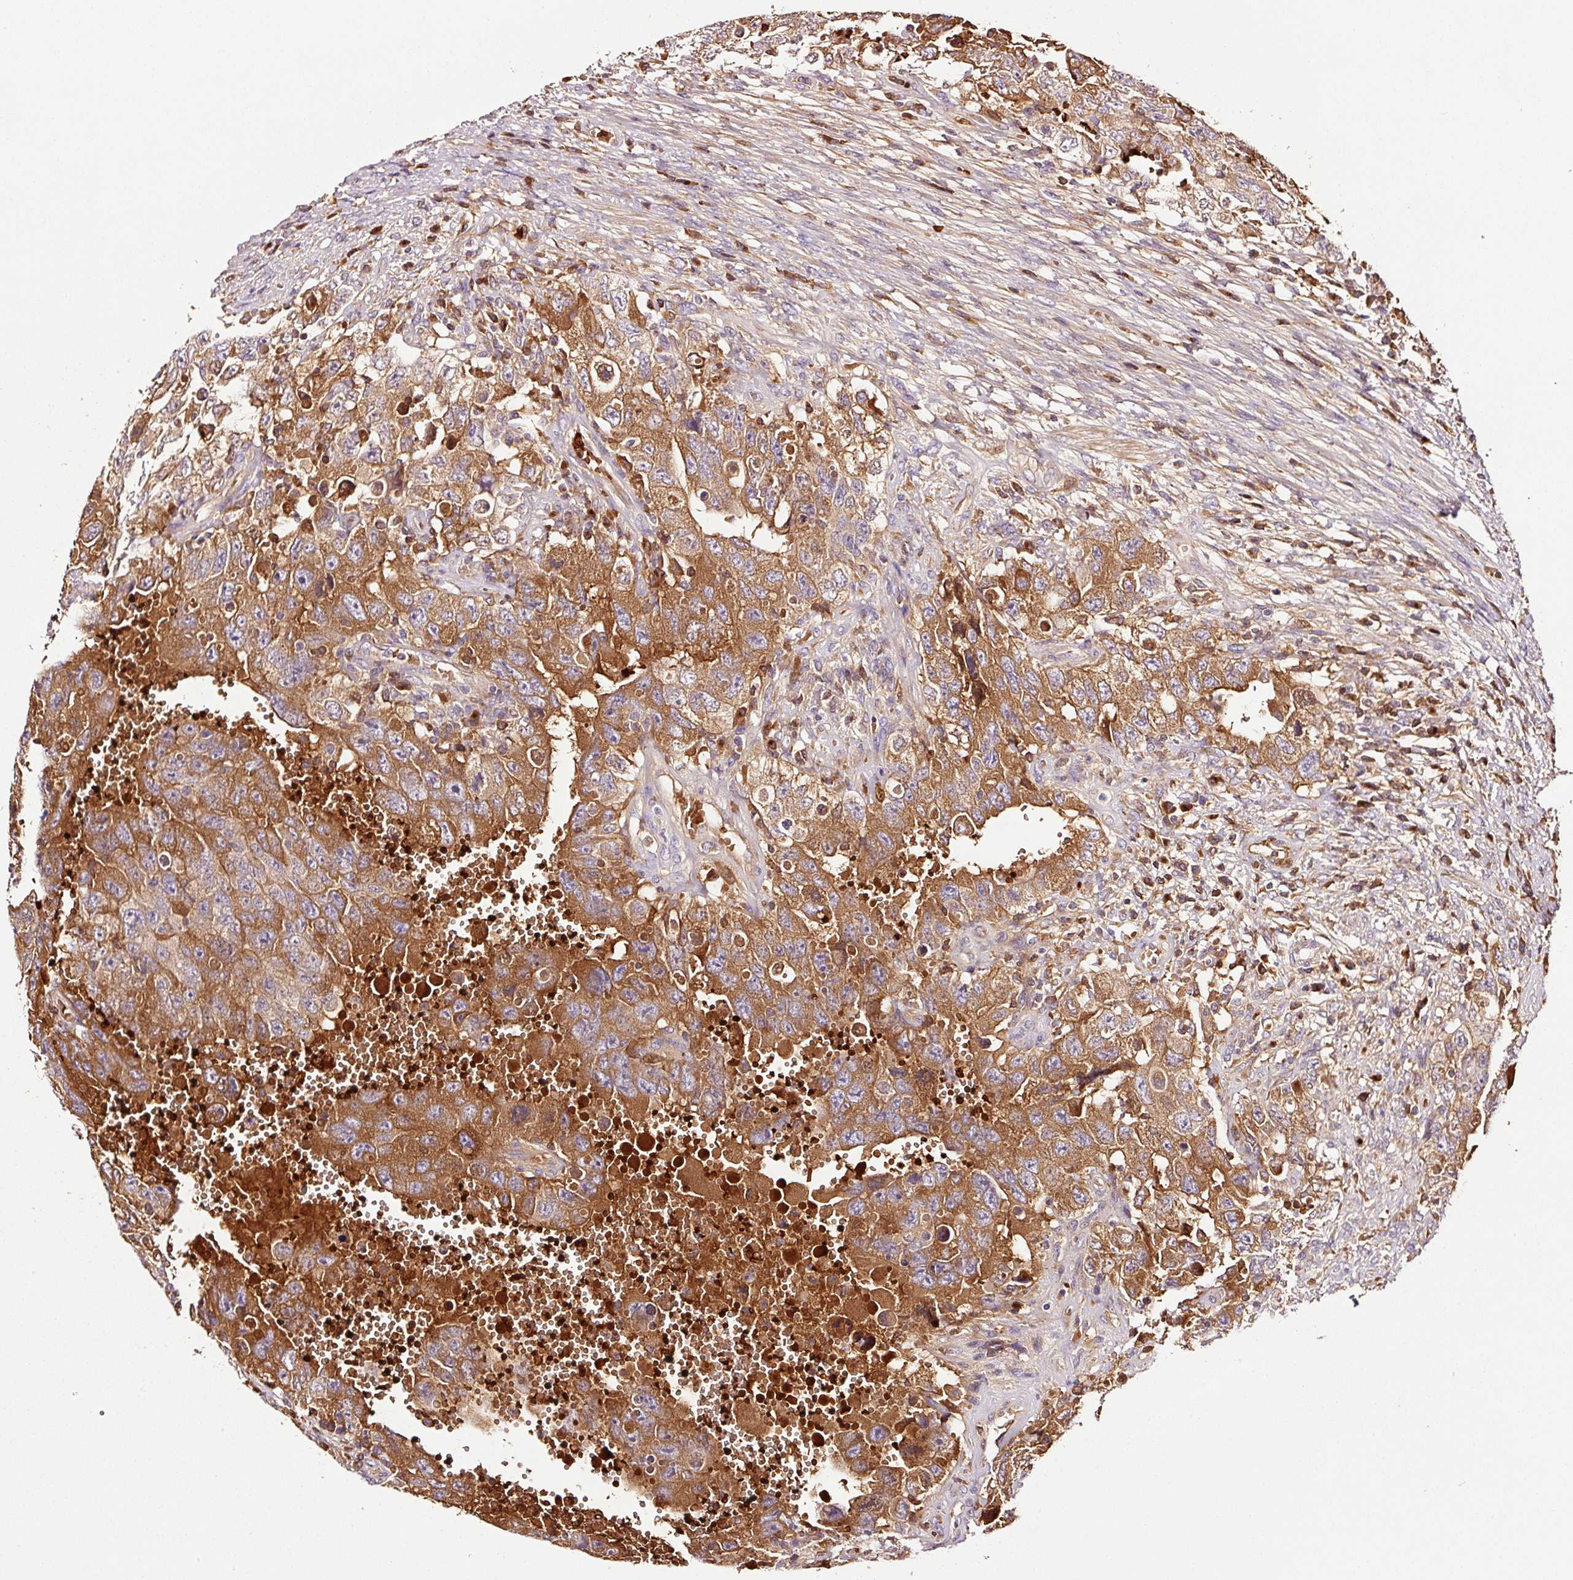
{"staining": {"intensity": "strong", "quantity": ">75%", "location": "cytoplasmic/membranous"}, "tissue": "testis cancer", "cell_type": "Tumor cells", "image_type": "cancer", "snomed": [{"axis": "morphology", "description": "Carcinoma, Embryonal, NOS"}, {"axis": "topography", "description": "Testis"}], "caption": "An IHC image of tumor tissue is shown. Protein staining in brown highlights strong cytoplasmic/membranous positivity in testis cancer within tumor cells. (DAB = brown stain, brightfield microscopy at high magnification).", "gene": "PGLYRP2", "patient": {"sex": "male", "age": 26}}